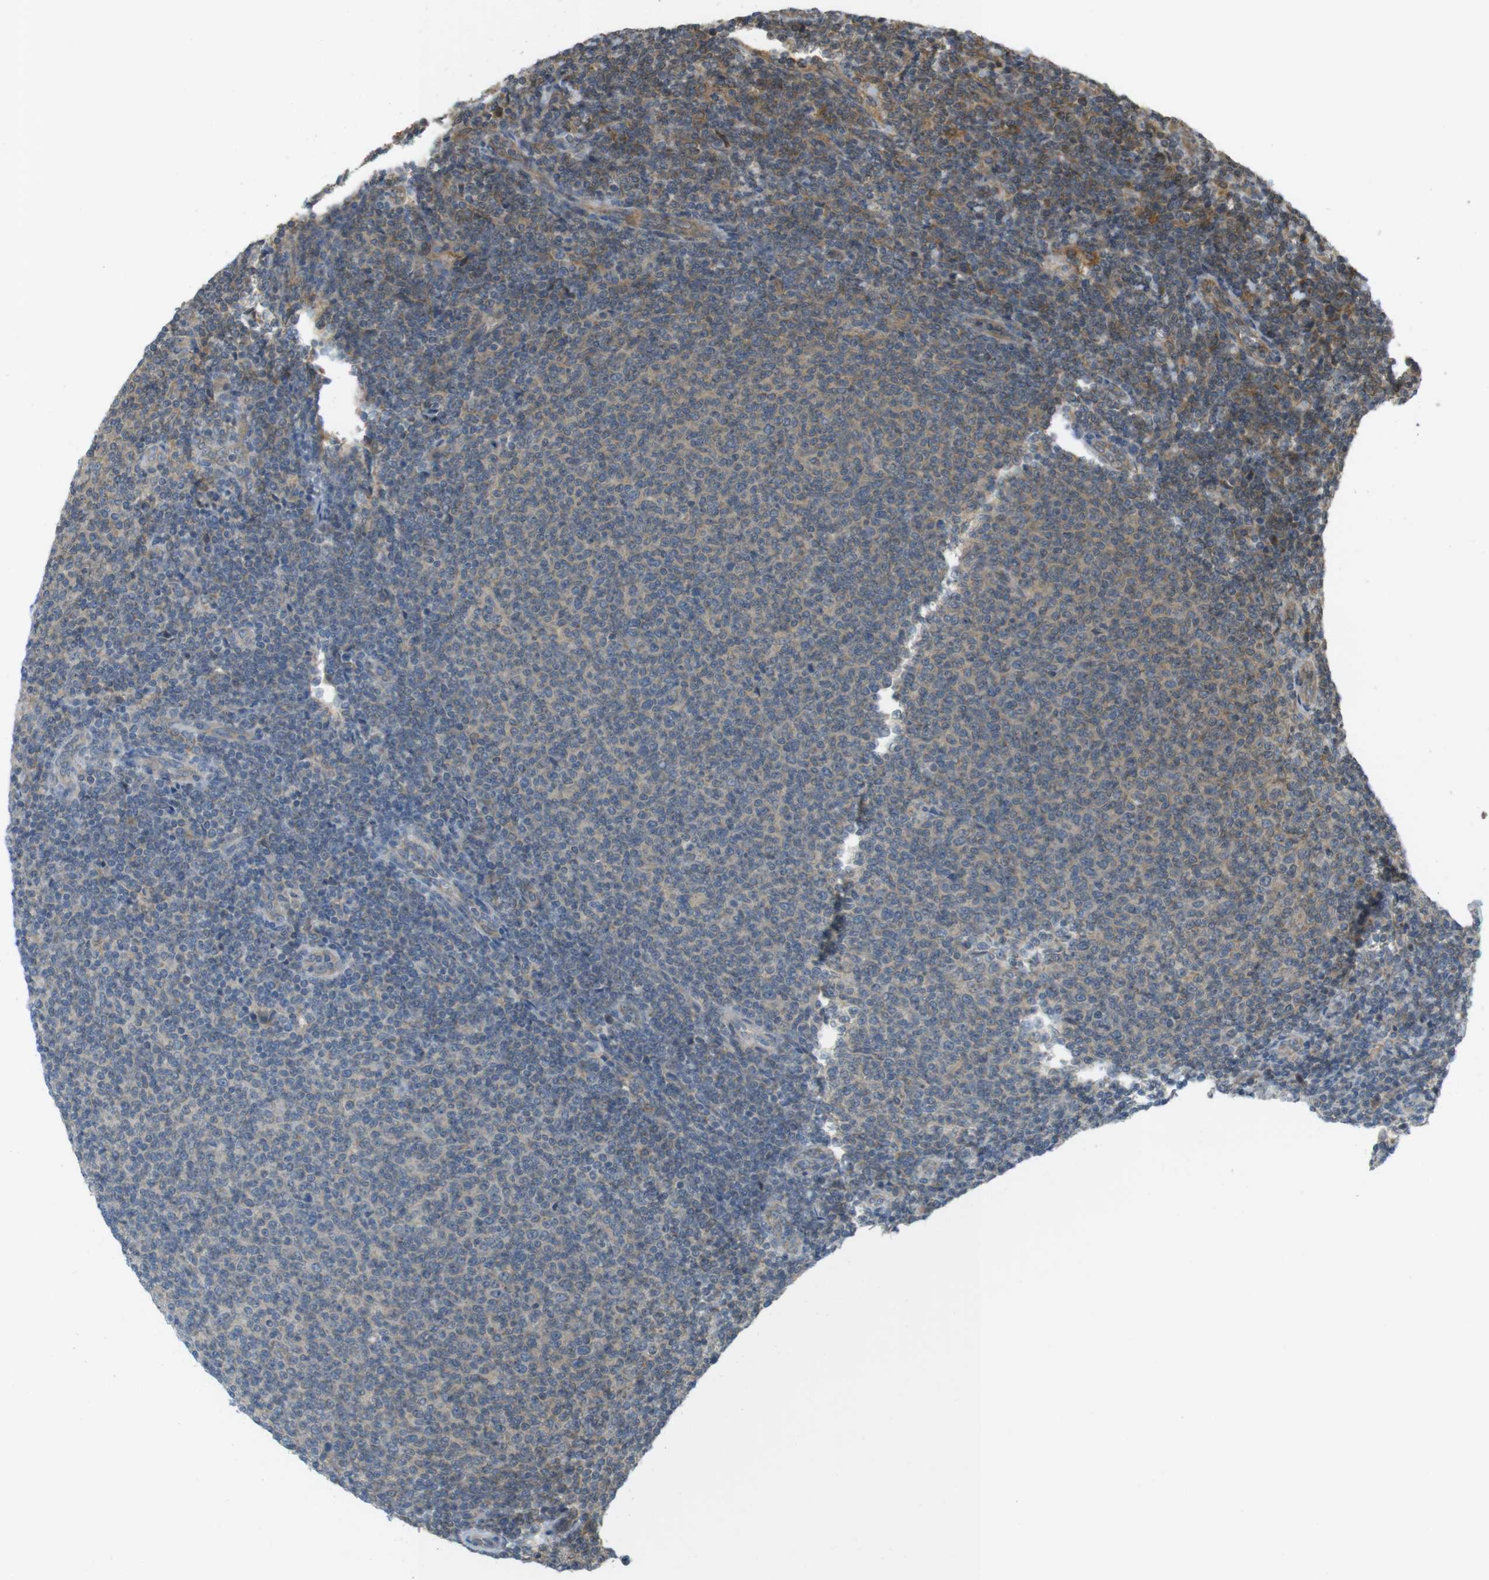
{"staining": {"intensity": "moderate", "quantity": "25%-75%", "location": "cytoplasmic/membranous"}, "tissue": "lymphoma", "cell_type": "Tumor cells", "image_type": "cancer", "snomed": [{"axis": "morphology", "description": "Malignant lymphoma, non-Hodgkin's type, Low grade"}, {"axis": "topography", "description": "Lymph node"}], "caption": "This is an image of immunohistochemistry (IHC) staining of low-grade malignant lymphoma, non-Hodgkin's type, which shows moderate positivity in the cytoplasmic/membranous of tumor cells.", "gene": "RNF130", "patient": {"sex": "male", "age": 66}}